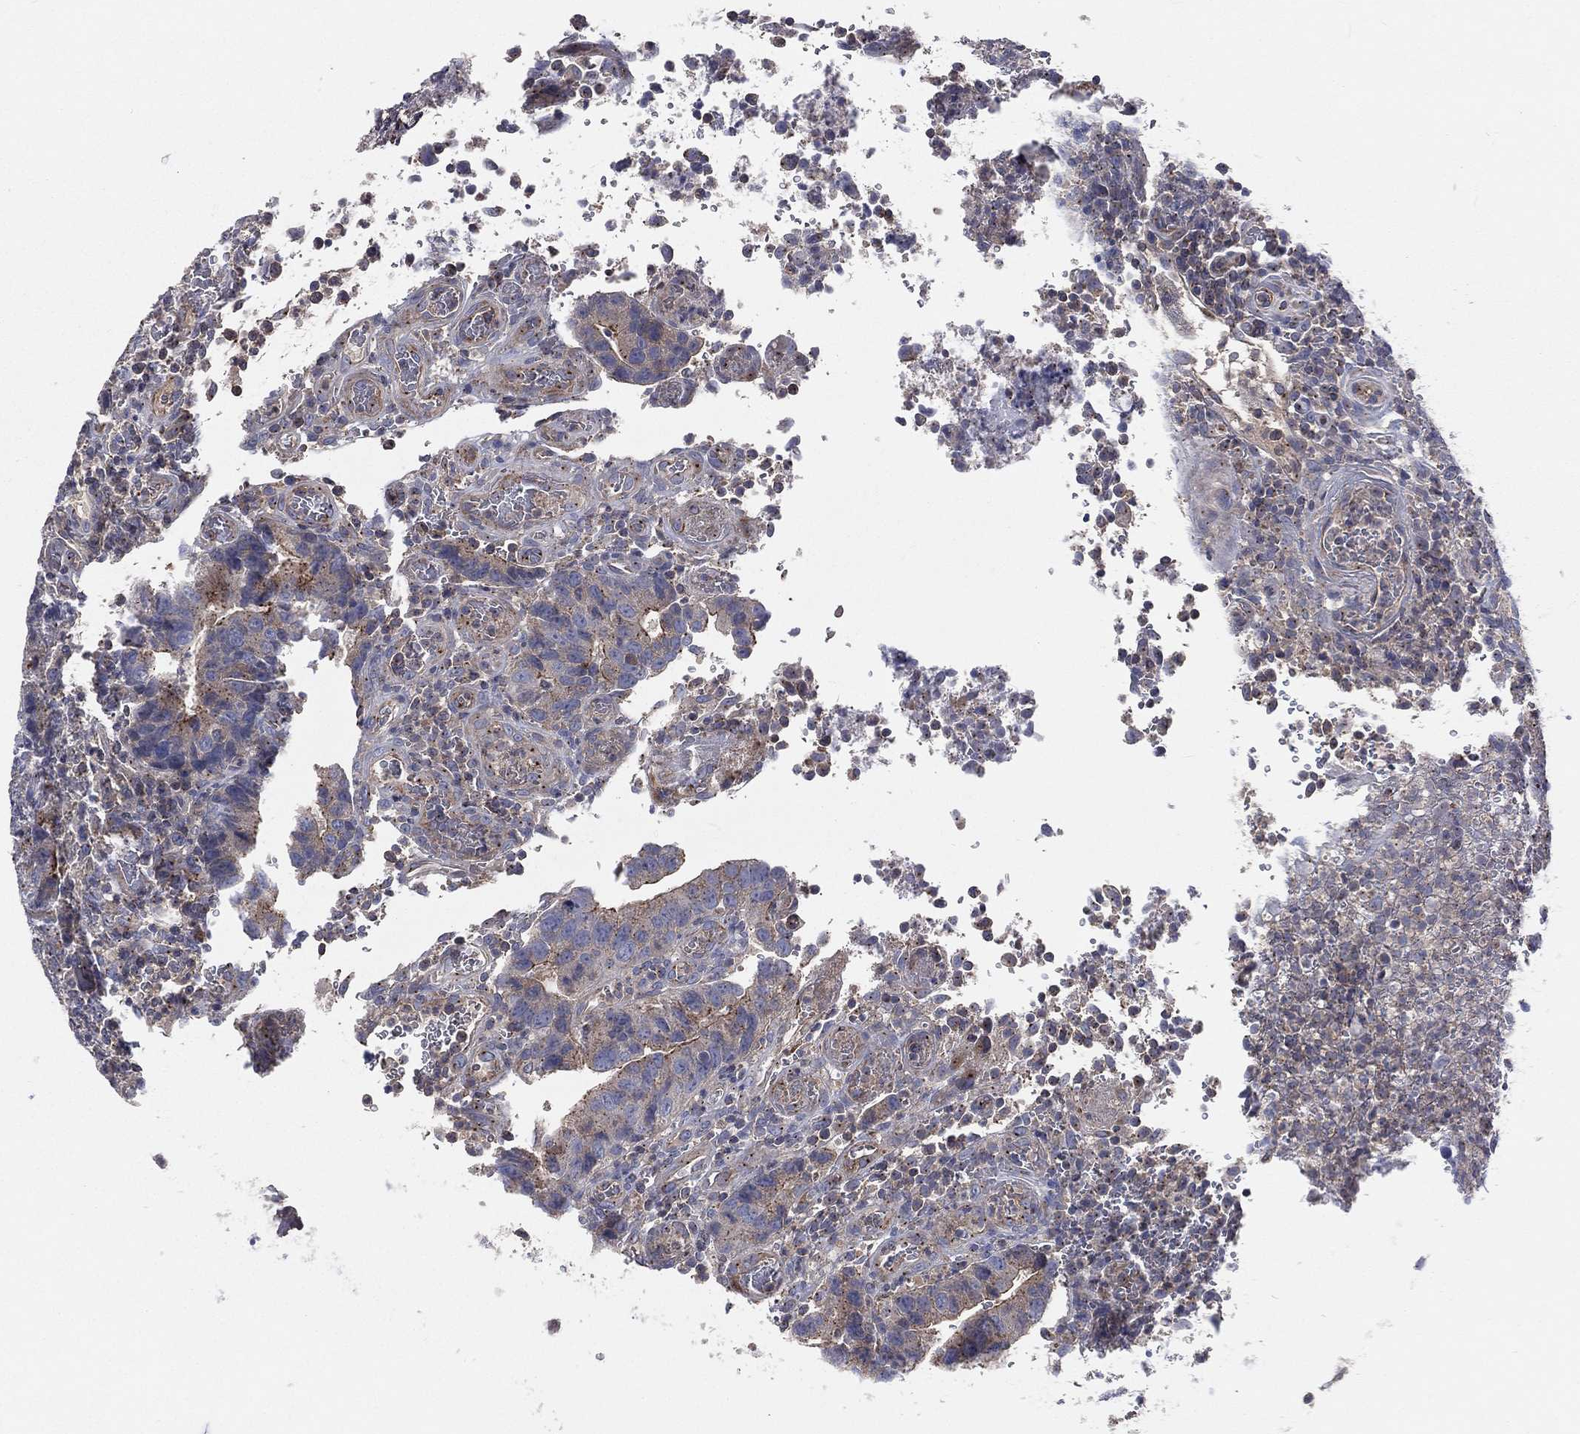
{"staining": {"intensity": "moderate", "quantity": "<25%", "location": "cytoplasmic/membranous"}, "tissue": "colorectal cancer", "cell_type": "Tumor cells", "image_type": "cancer", "snomed": [{"axis": "morphology", "description": "Adenocarcinoma, NOS"}, {"axis": "topography", "description": "Colon"}], "caption": "Immunohistochemistry micrograph of neoplastic tissue: human colorectal adenocarcinoma stained using IHC shows low levels of moderate protein expression localized specifically in the cytoplasmic/membranous of tumor cells, appearing as a cytoplasmic/membranous brown color.", "gene": "CROCC", "patient": {"sex": "female", "age": 56}}